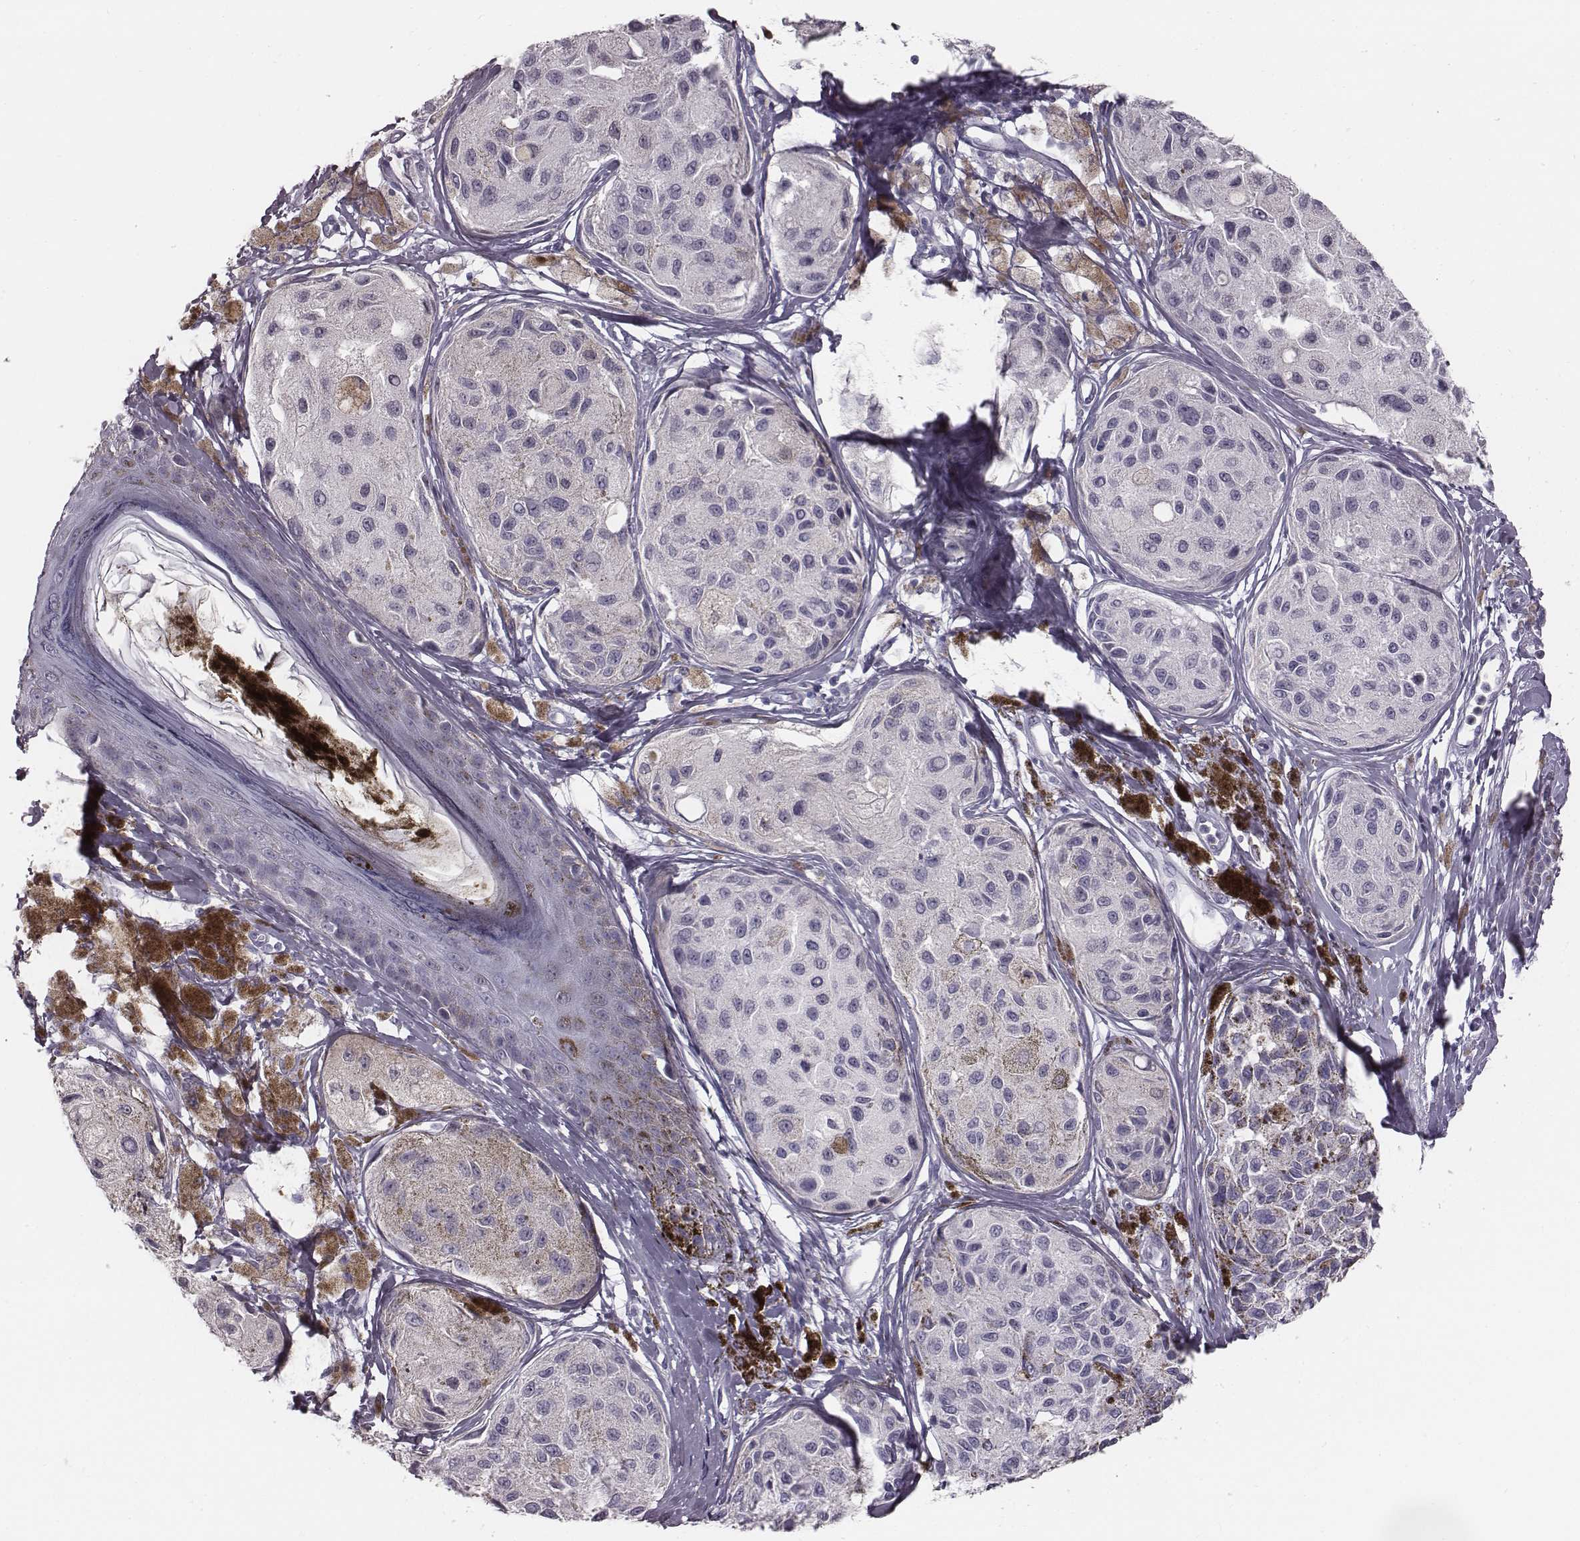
{"staining": {"intensity": "negative", "quantity": "none", "location": "none"}, "tissue": "melanoma", "cell_type": "Tumor cells", "image_type": "cancer", "snomed": [{"axis": "morphology", "description": "Malignant melanoma, NOS"}, {"axis": "topography", "description": "Skin"}], "caption": "Immunohistochemical staining of human melanoma reveals no significant staining in tumor cells.", "gene": "CRISP1", "patient": {"sex": "female", "age": 38}}